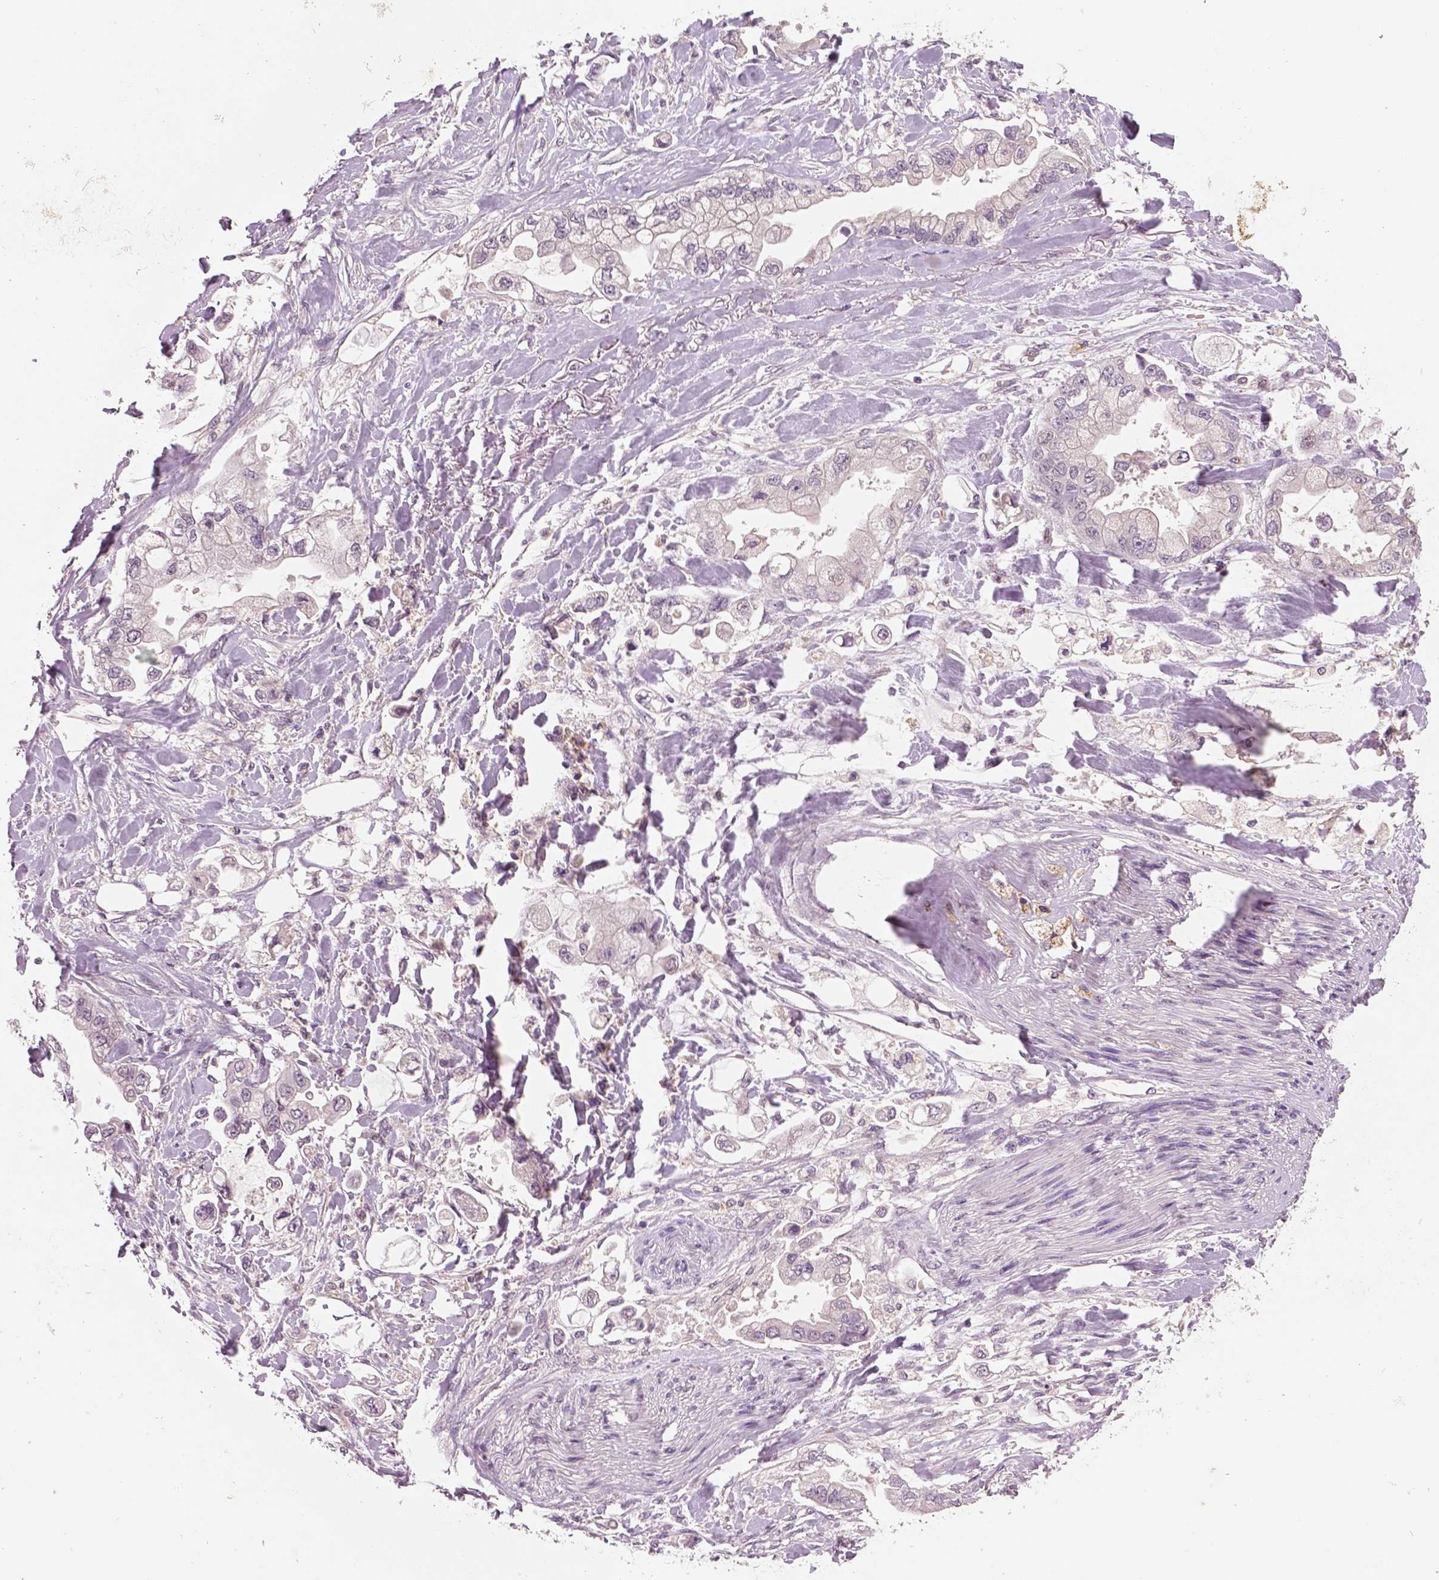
{"staining": {"intensity": "negative", "quantity": "none", "location": "none"}, "tissue": "stomach cancer", "cell_type": "Tumor cells", "image_type": "cancer", "snomed": [{"axis": "morphology", "description": "Adenocarcinoma, NOS"}, {"axis": "topography", "description": "Stomach"}], "caption": "Immunohistochemistry photomicrograph of neoplastic tissue: human stomach adenocarcinoma stained with DAB displays no significant protein staining in tumor cells.", "gene": "MKI67", "patient": {"sex": "male", "age": 62}}